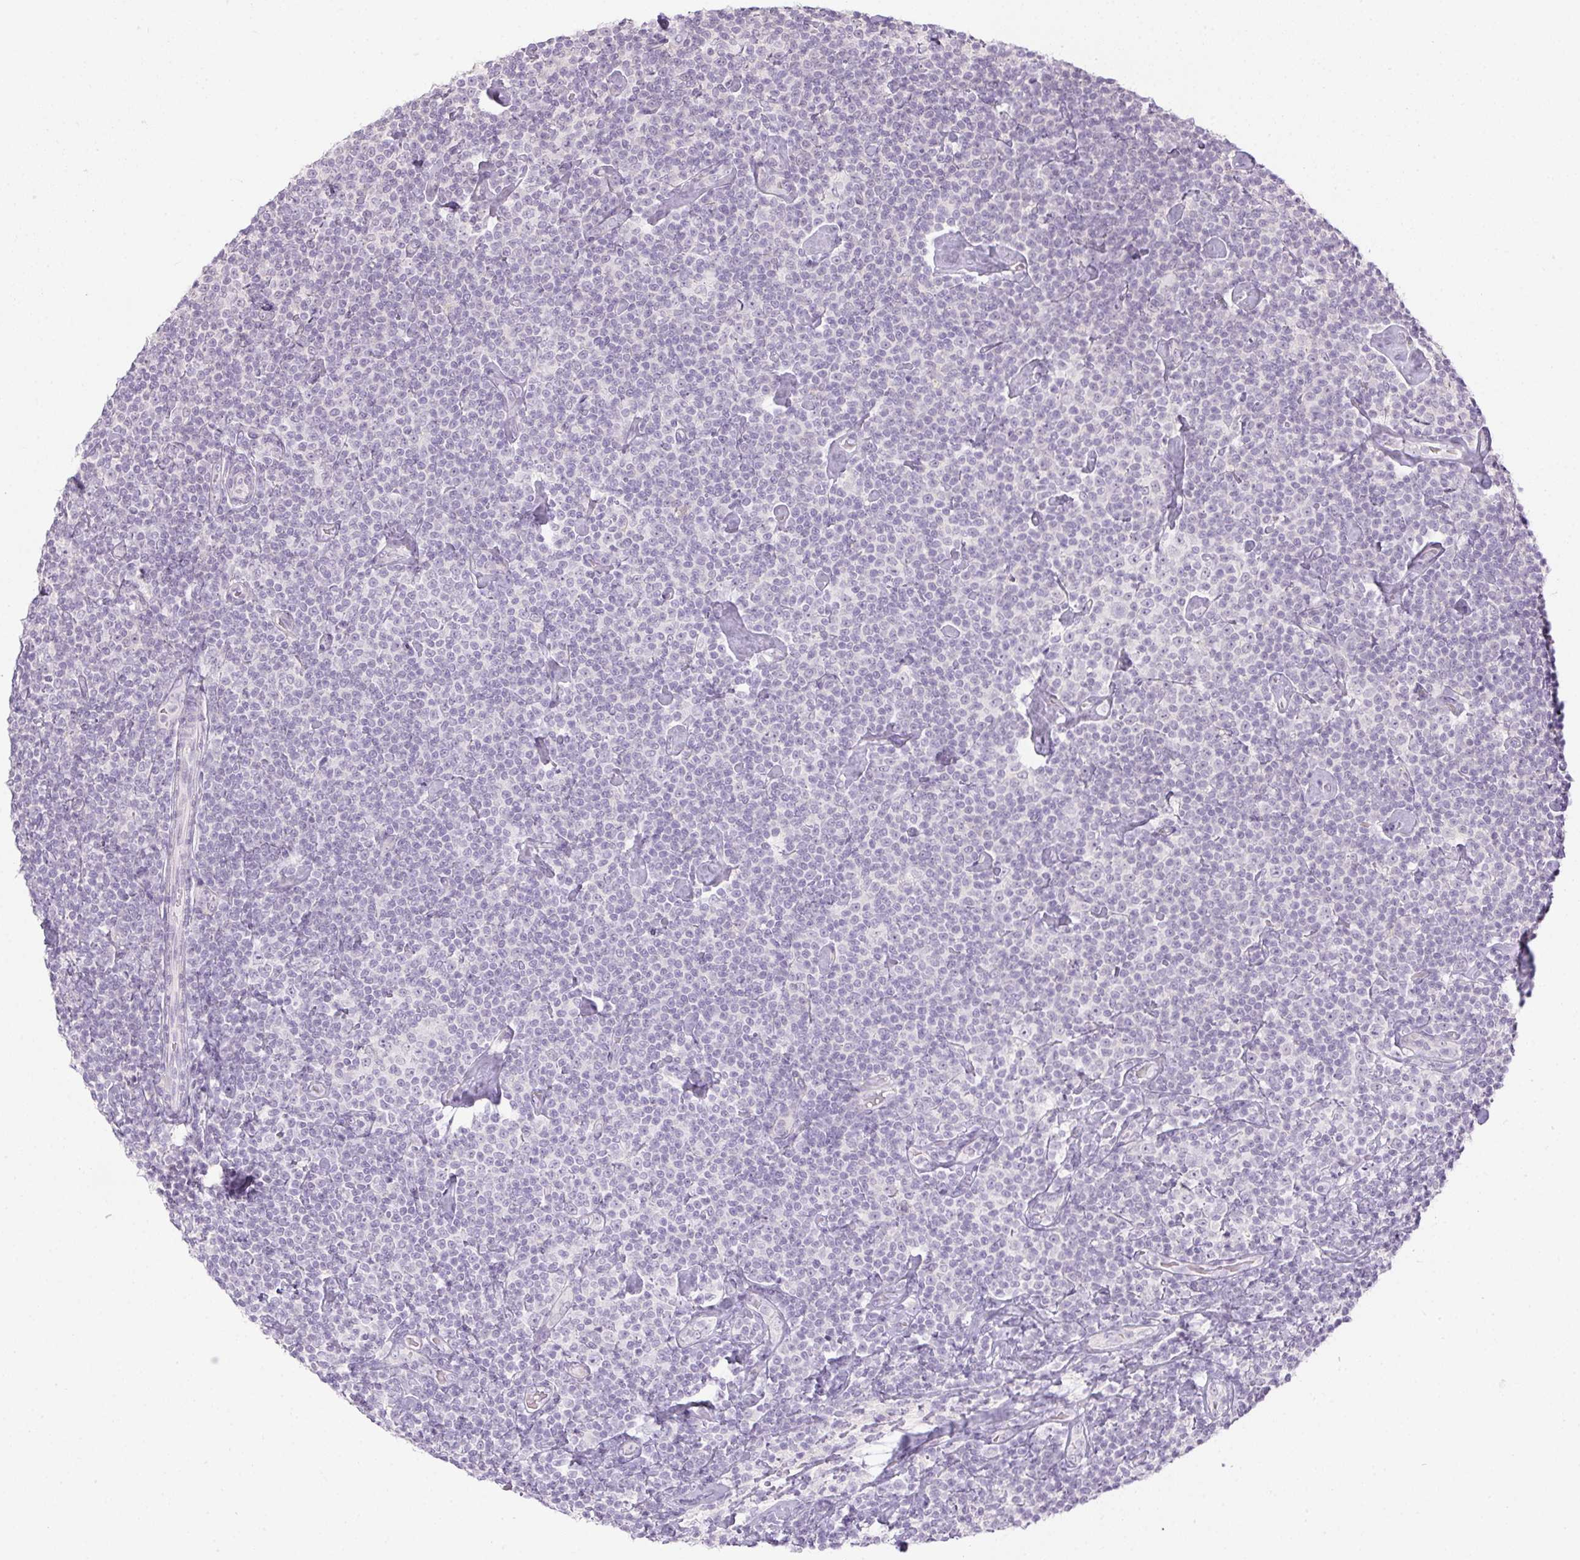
{"staining": {"intensity": "negative", "quantity": "none", "location": "none"}, "tissue": "lymphoma", "cell_type": "Tumor cells", "image_type": "cancer", "snomed": [{"axis": "morphology", "description": "Malignant lymphoma, non-Hodgkin's type, Low grade"}, {"axis": "topography", "description": "Lymph node"}], "caption": "Immunohistochemistry micrograph of neoplastic tissue: malignant lymphoma, non-Hodgkin's type (low-grade) stained with DAB (3,3'-diaminobenzidine) shows no significant protein staining in tumor cells.", "gene": "CTCFL", "patient": {"sex": "male", "age": 81}}